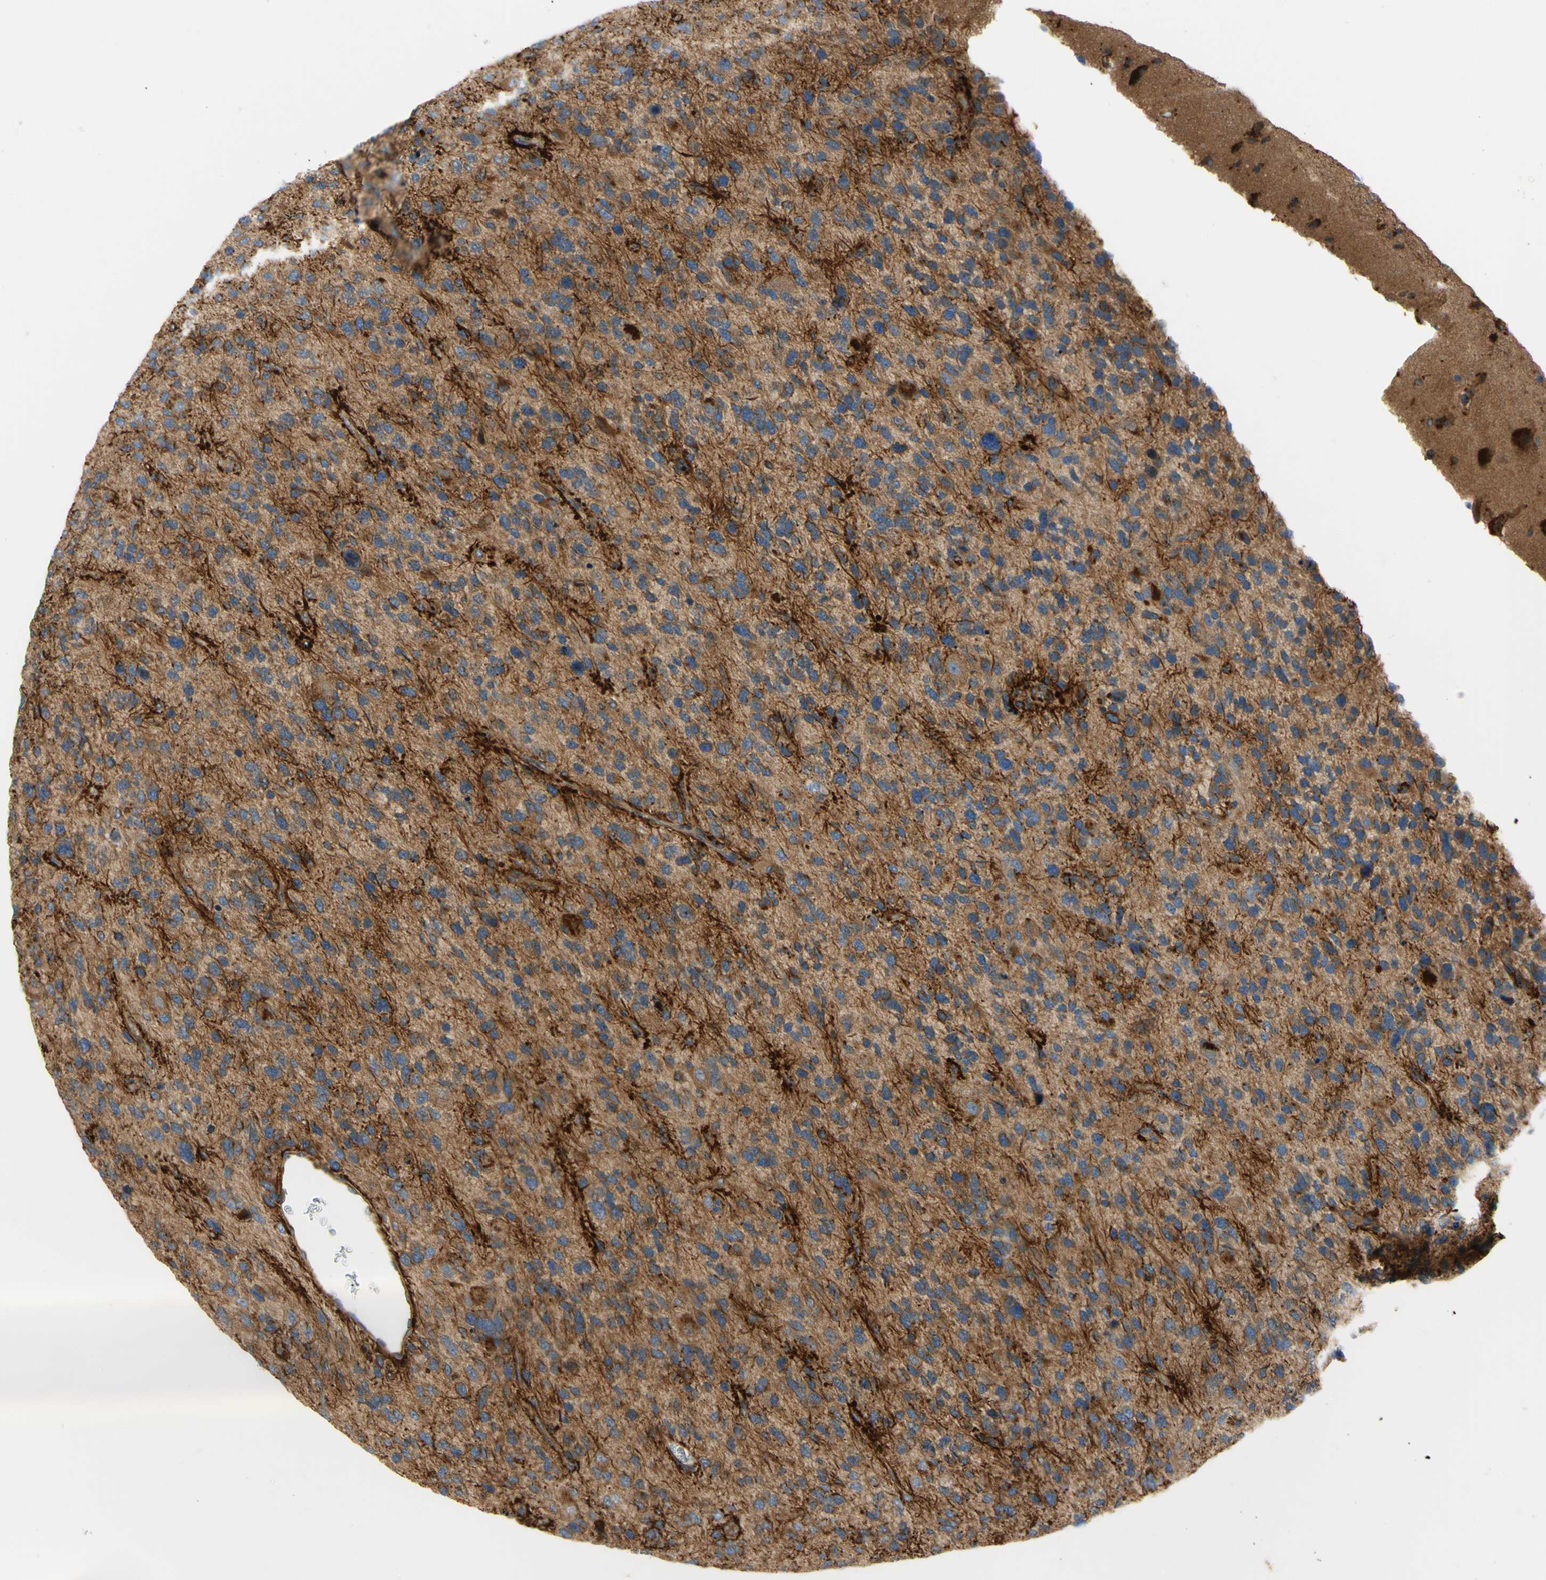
{"staining": {"intensity": "moderate", "quantity": ">75%", "location": "cytoplasmic/membranous"}, "tissue": "glioma", "cell_type": "Tumor cells", "image_type": "cancer", "snomed": [{"axis": "morphology", "description": "Glioma, malignant, High grade"}, {"axis": "topography", "description": "Brain"}], "caption": "Immunohistochemical staining of human glioma reveals medium levels of moderate cytoplasmic/membranous staining in about >75% of tumor cells. Using DAB (3,3'-diaminobenzidine) (brown) and hematoxylin (blue) stains, captured at high magnification using brightfield microscopy.", "gene": "TUBG2", "patient": {"sex": "female", "age": 58}}